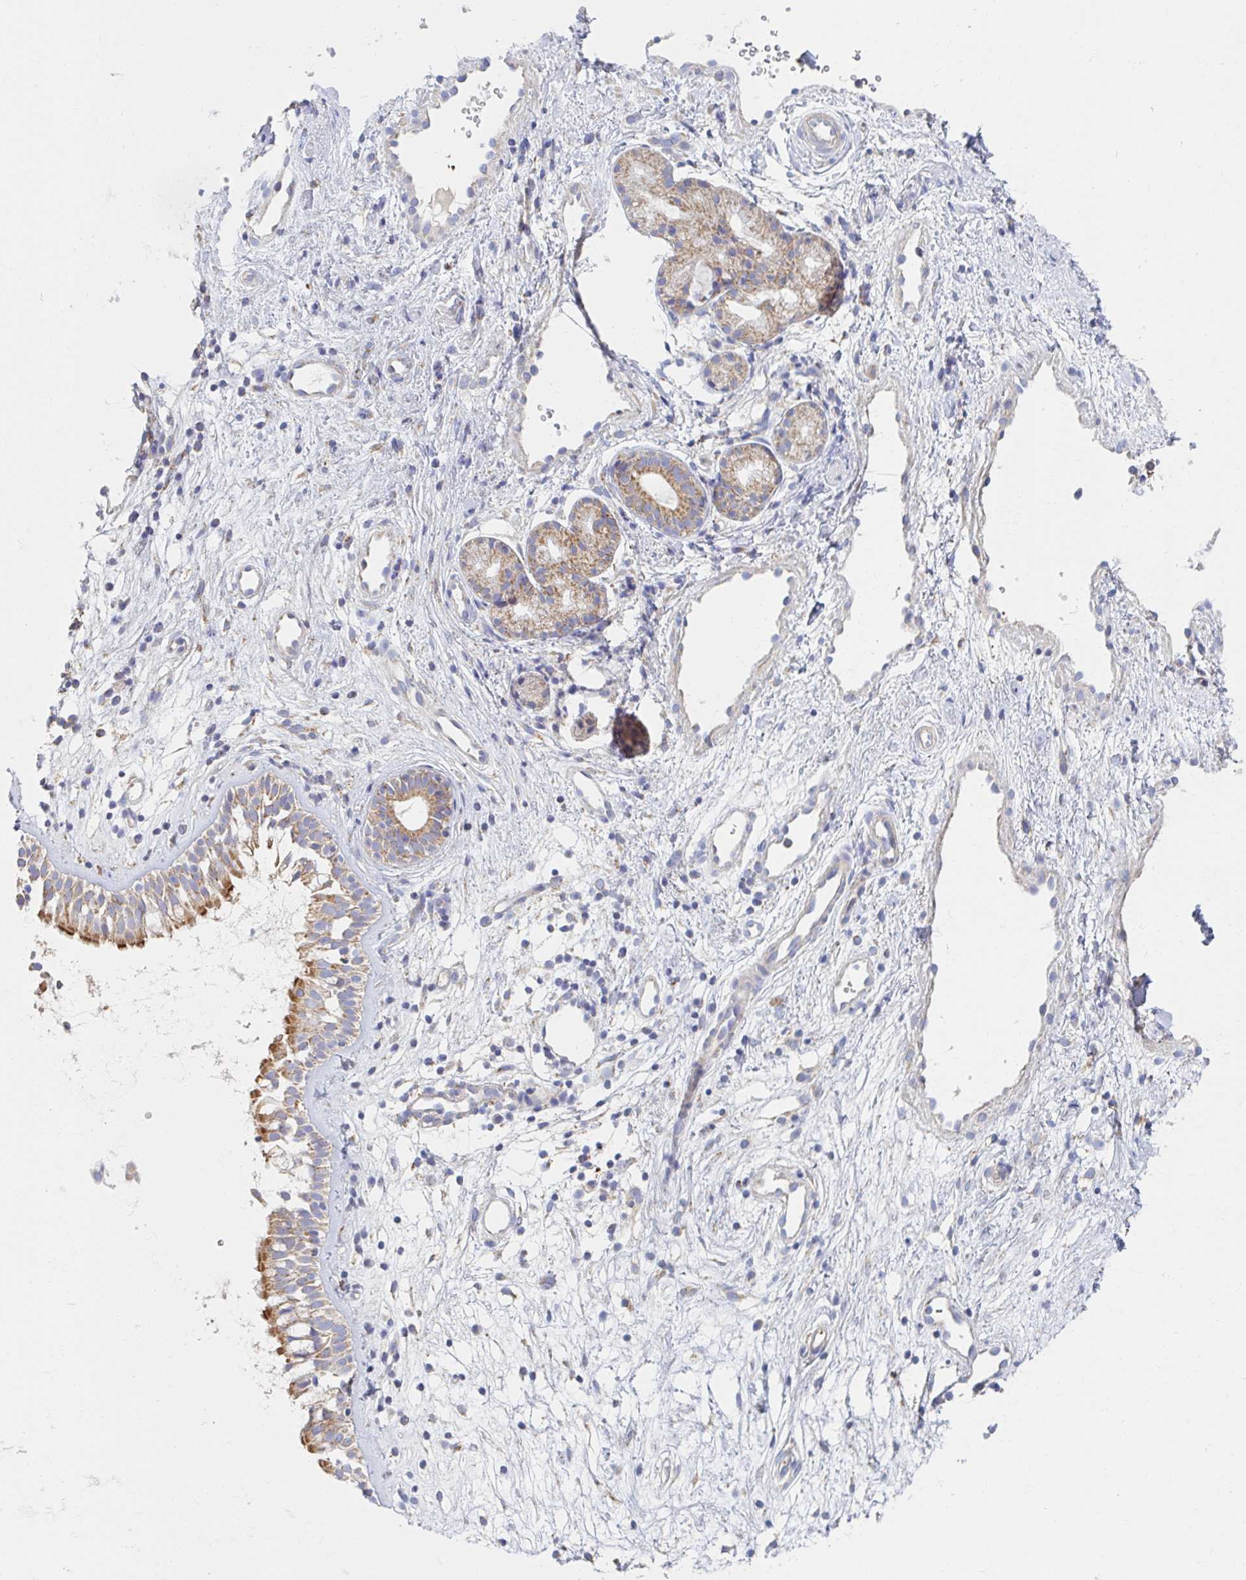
{"staining": {"intensity": "moderate", "quantity": ">75%", "location": "cytoplasmic/membranous"}, "tissue": "nasopharynx", "cell_type": "Respiratory epithelial cells", "image_type": "normal", "snomed": [{"axis": "morphology", "description": "Normal tissue, NOS"}, {"axis": "topography", "description": "Nasopharynx"}], "caption": "Nasopharynx was stained to show a protein in brown. There is medium levels of moderate cytoplasmic/membranous positivity in about >75% of respiratory epithelial cells. (Brightfield microscopy of DAB IHC at high magnification).", "gene": "MAVS", "patient": {"sex": "male", "age": 32}}